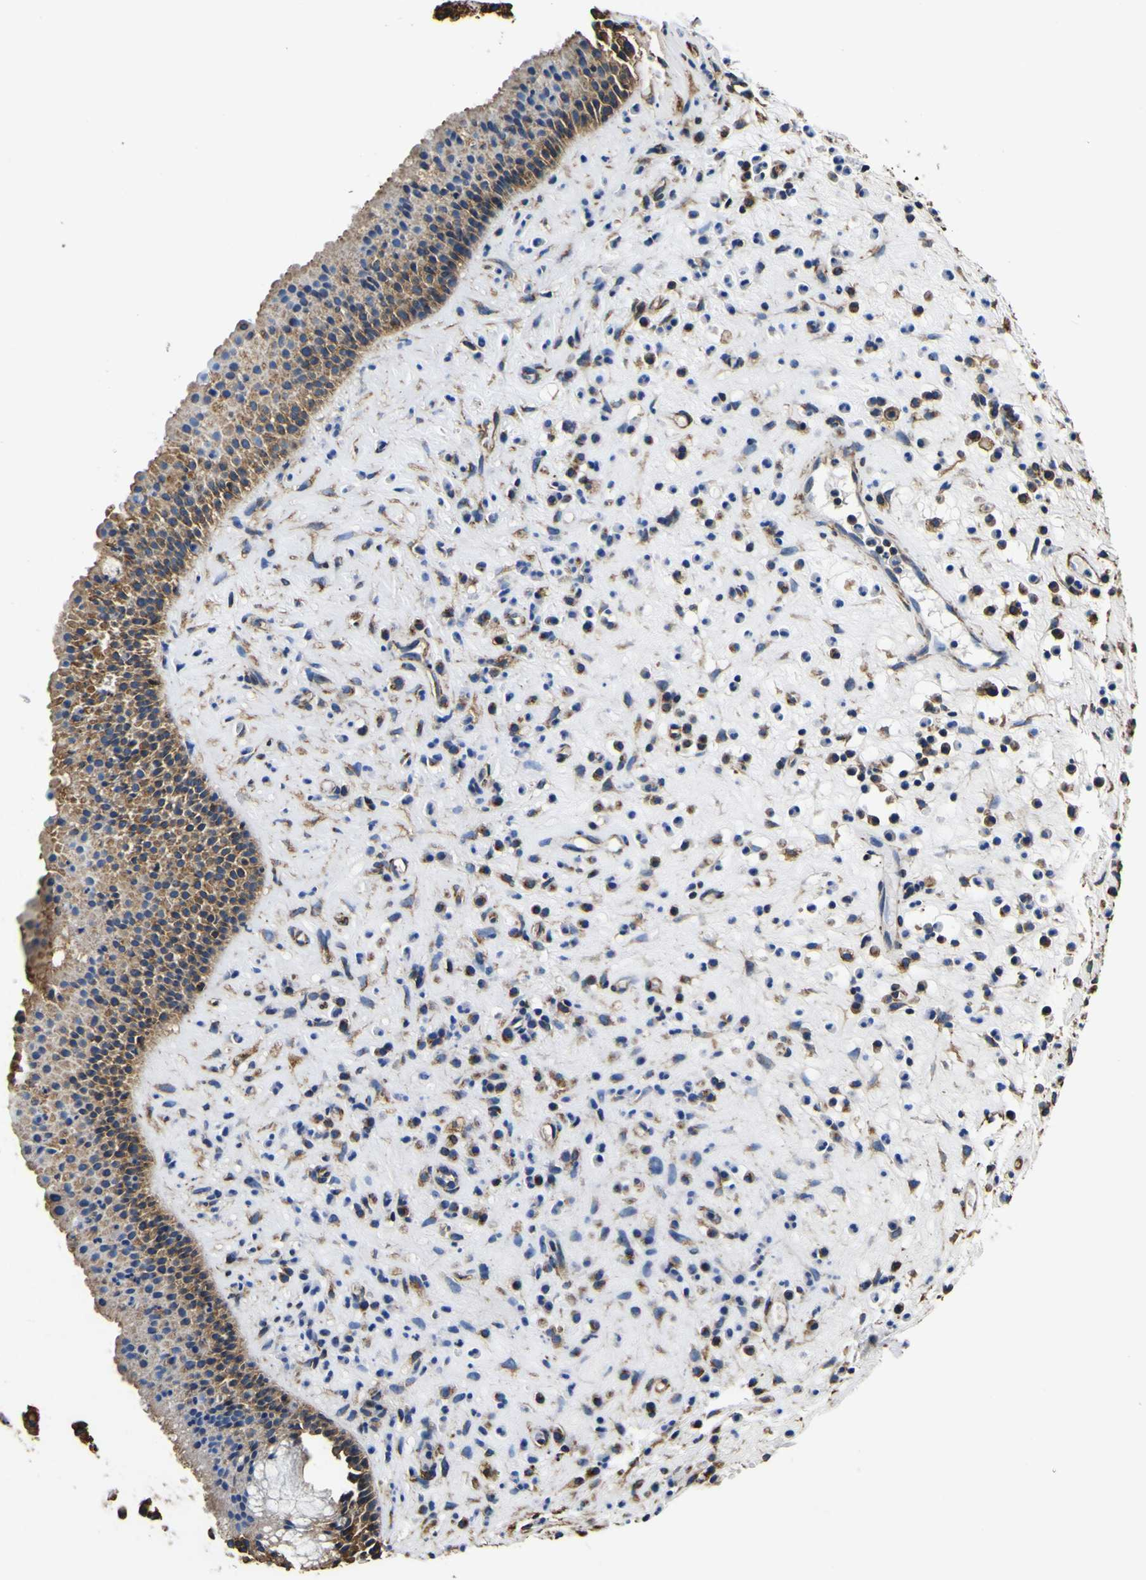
{"staining": {"intensity": "moderate", "quantity": ">75%", "location": "cytoplasmic/membranous"}, "tissue": "nasopharynx", "cell_type": "Respiratory epithelial cells", "image_type": "normal", "snomed": [{"axis": "morphology", "description": "Normal tissue, NOS"}, {"axis": "topography", "description": "Nasopharynx"}], "caption": "Moderate cytoplasmic/membranous protein staining is identified in about >75% of respiratory epithelial cells in nasopharynx. (DAB (3,3'-diaminobenzidine) IHC with brightfield microscopy, high magnification).", "gene": "TUBA1B", "patient": {"sex": "female", "age": 51}}